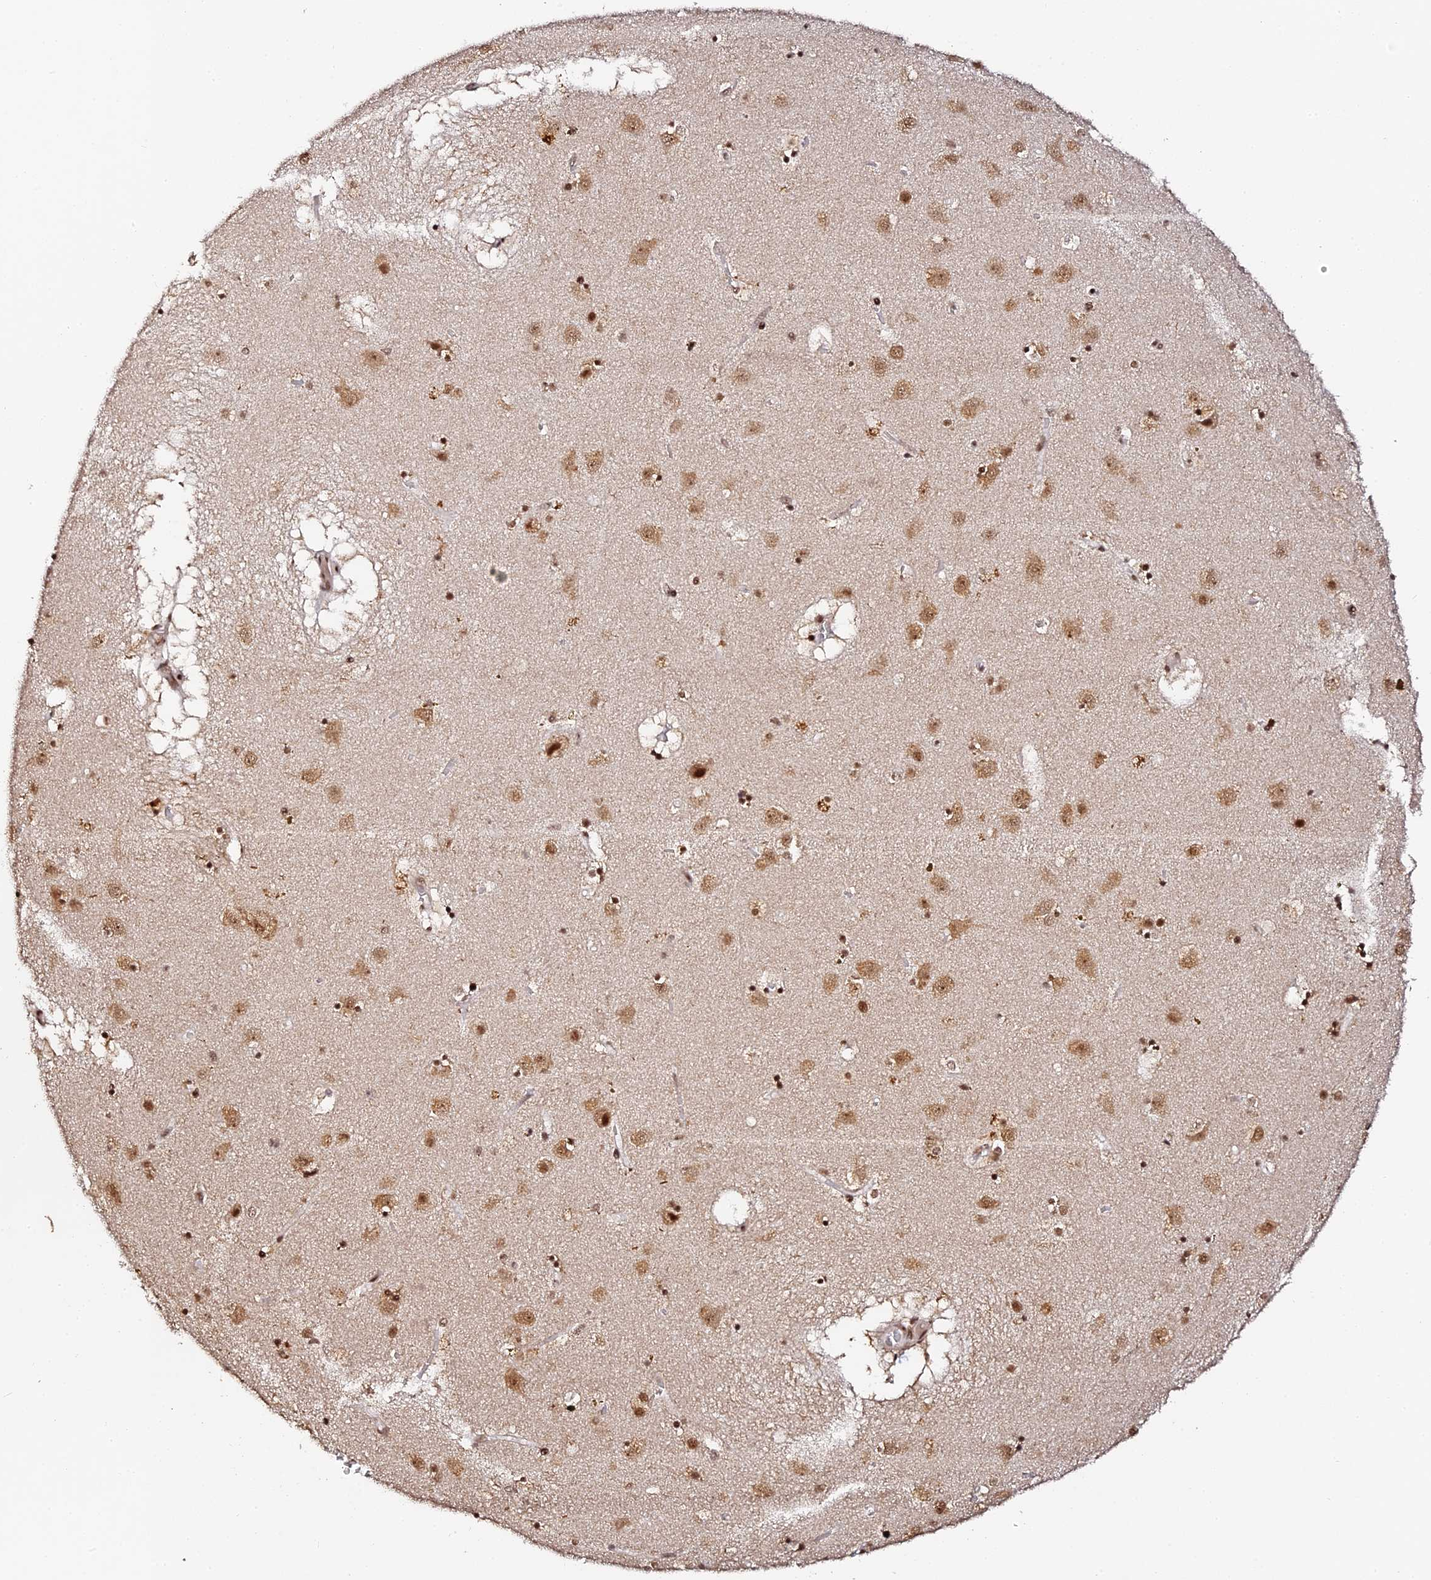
{"staining": {"intensity": "moderate", "quantity": ">75%", "location": "nuclear"}, "tissue": "caudate", "cell_type": "Glial cells", "image_type": "normal", "snomed": [{"axis": "morphology", "description": "Normal tissue, NOS"}, {"axis": "topography", "description": "Lateral ventricle wall"}], "caption": "Protein staining demonstrates moderate nuclear expression in about >75% of glial cells in unremarkable caudate.", "gene": "MCRS1", "patient": {"sex": "male", "age": 70}}